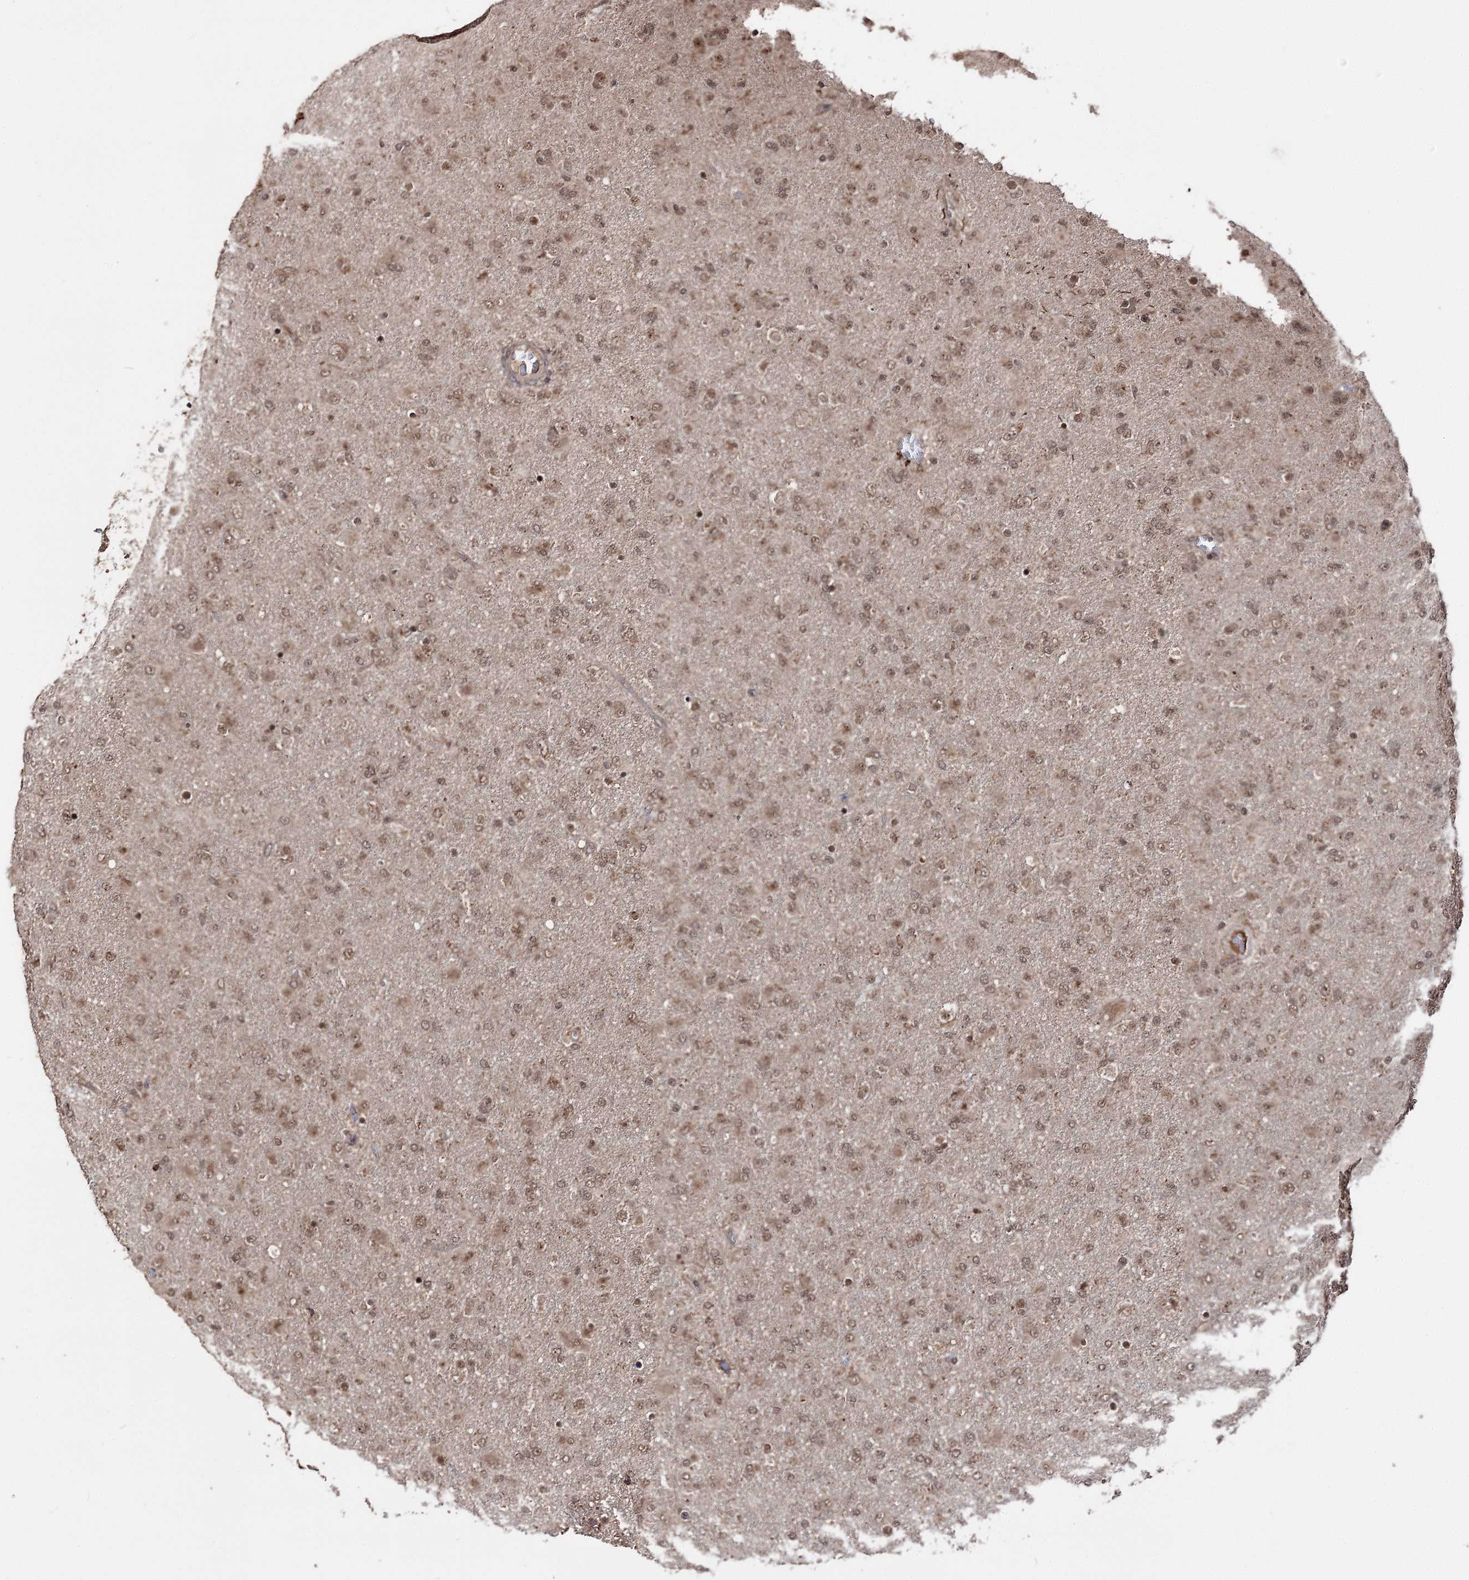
{"staining": {"intensity": "moderate", "quantity": ">75%", "location": "nuclear"}, "tissue": "glioma", "cell_type": "Tumor cells", "image_type": "cancer", "snomed": [{"axis": "morphology", "description": "Glioma, malignant, Low grade"}, {"axis": "topography", "description": "Brain"}], "caption": "Malignant low-grade glioma tissue reveals moderate nuclear staining in approximately >75% of tumor cells, visualized by immunohistochemistry. Nuclei are stained in blue.", "gene": "FAM53B", "patient": {"sex": "male", "age": 65}}